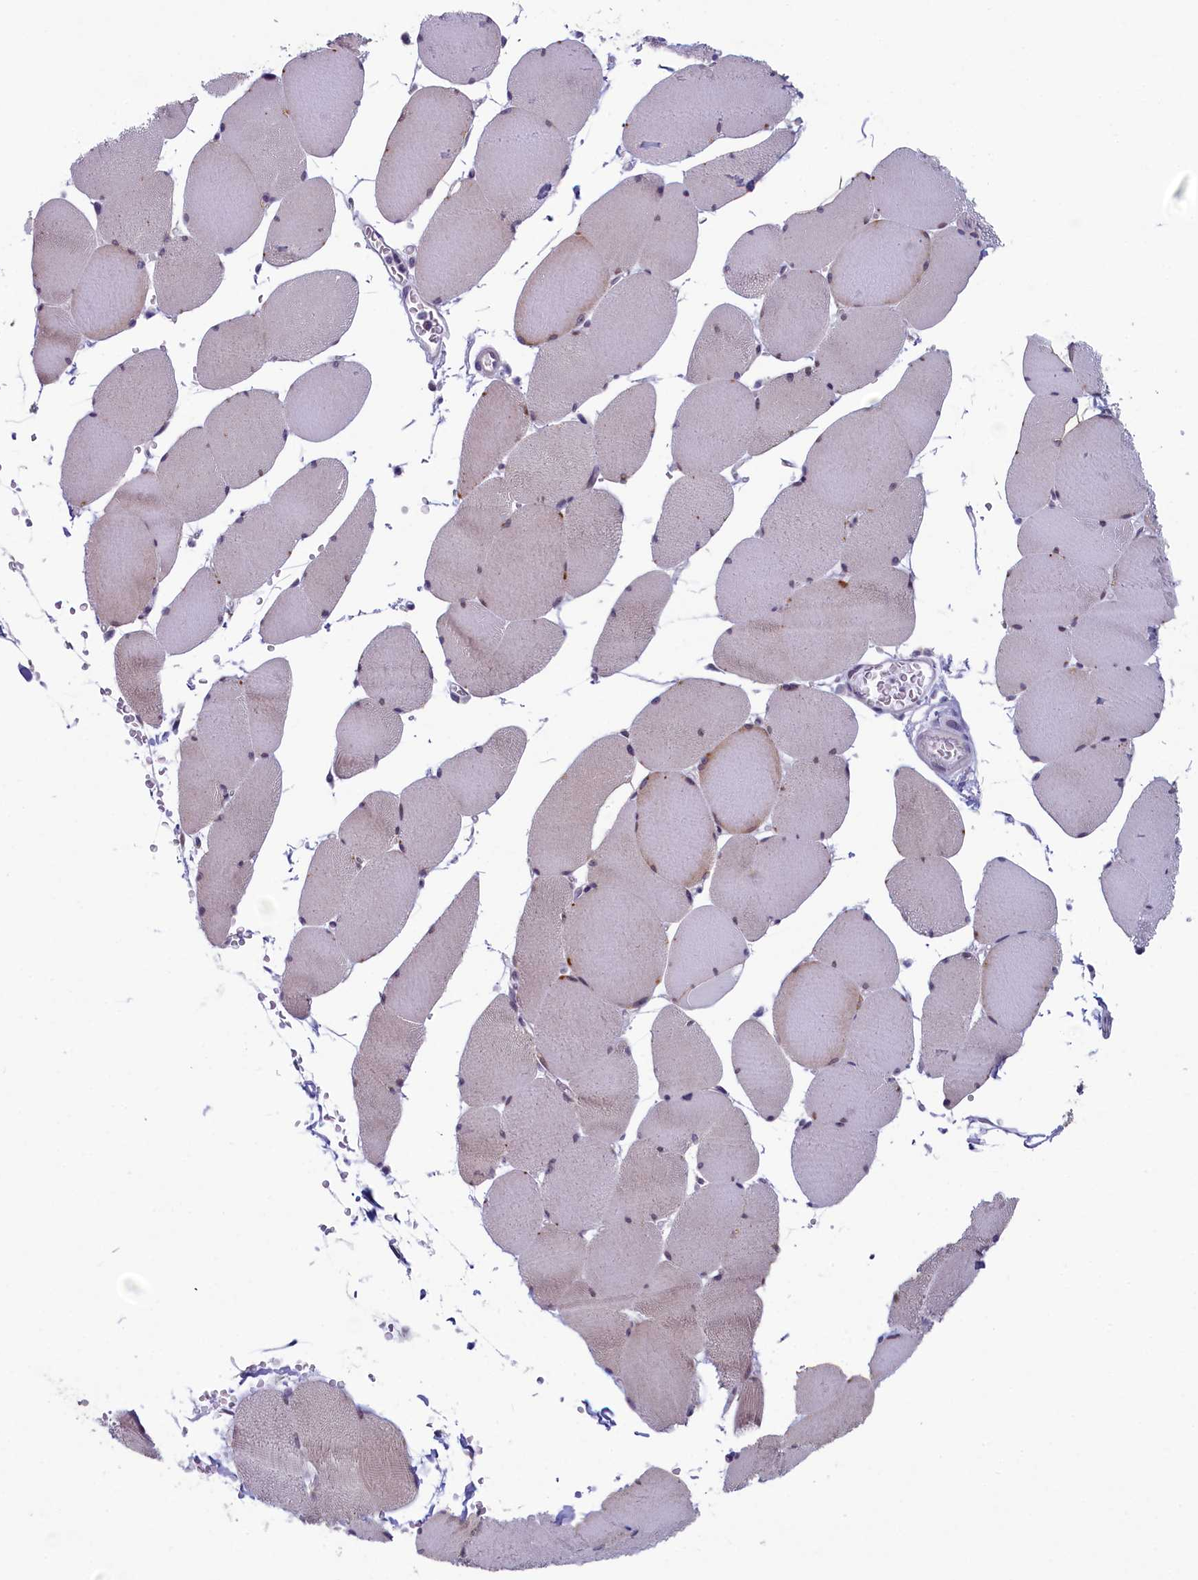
{"staining": {"intensity": "weak", "quantity": "25%-75%", "location": "cytoplasmic/membranous"}, "tissue": "skeletal muscle", "cell_type": "Myocytes", "image_type": "normal", "snomed": [{"axis": "morphology", "description": "Normal tissue, NOS"}, {"axis": "topography", "description": "Skeletal muscle"}, {"axis": "topography", "description": "Head-Neck"}], "caption": "Protein staining of unremarkable skeletal muscle demonstrates weak cytoplasmic/membranous positivity in about 25%-75% of myocytes. (Stains: DAB (3,3'-diaminobenzidine) in brown, nuclei in blue, Microscopy: brightfield microscopy at high magnification).", "gene": "CNEP1R1", "patient": {"sex": "male", "age": 66}}